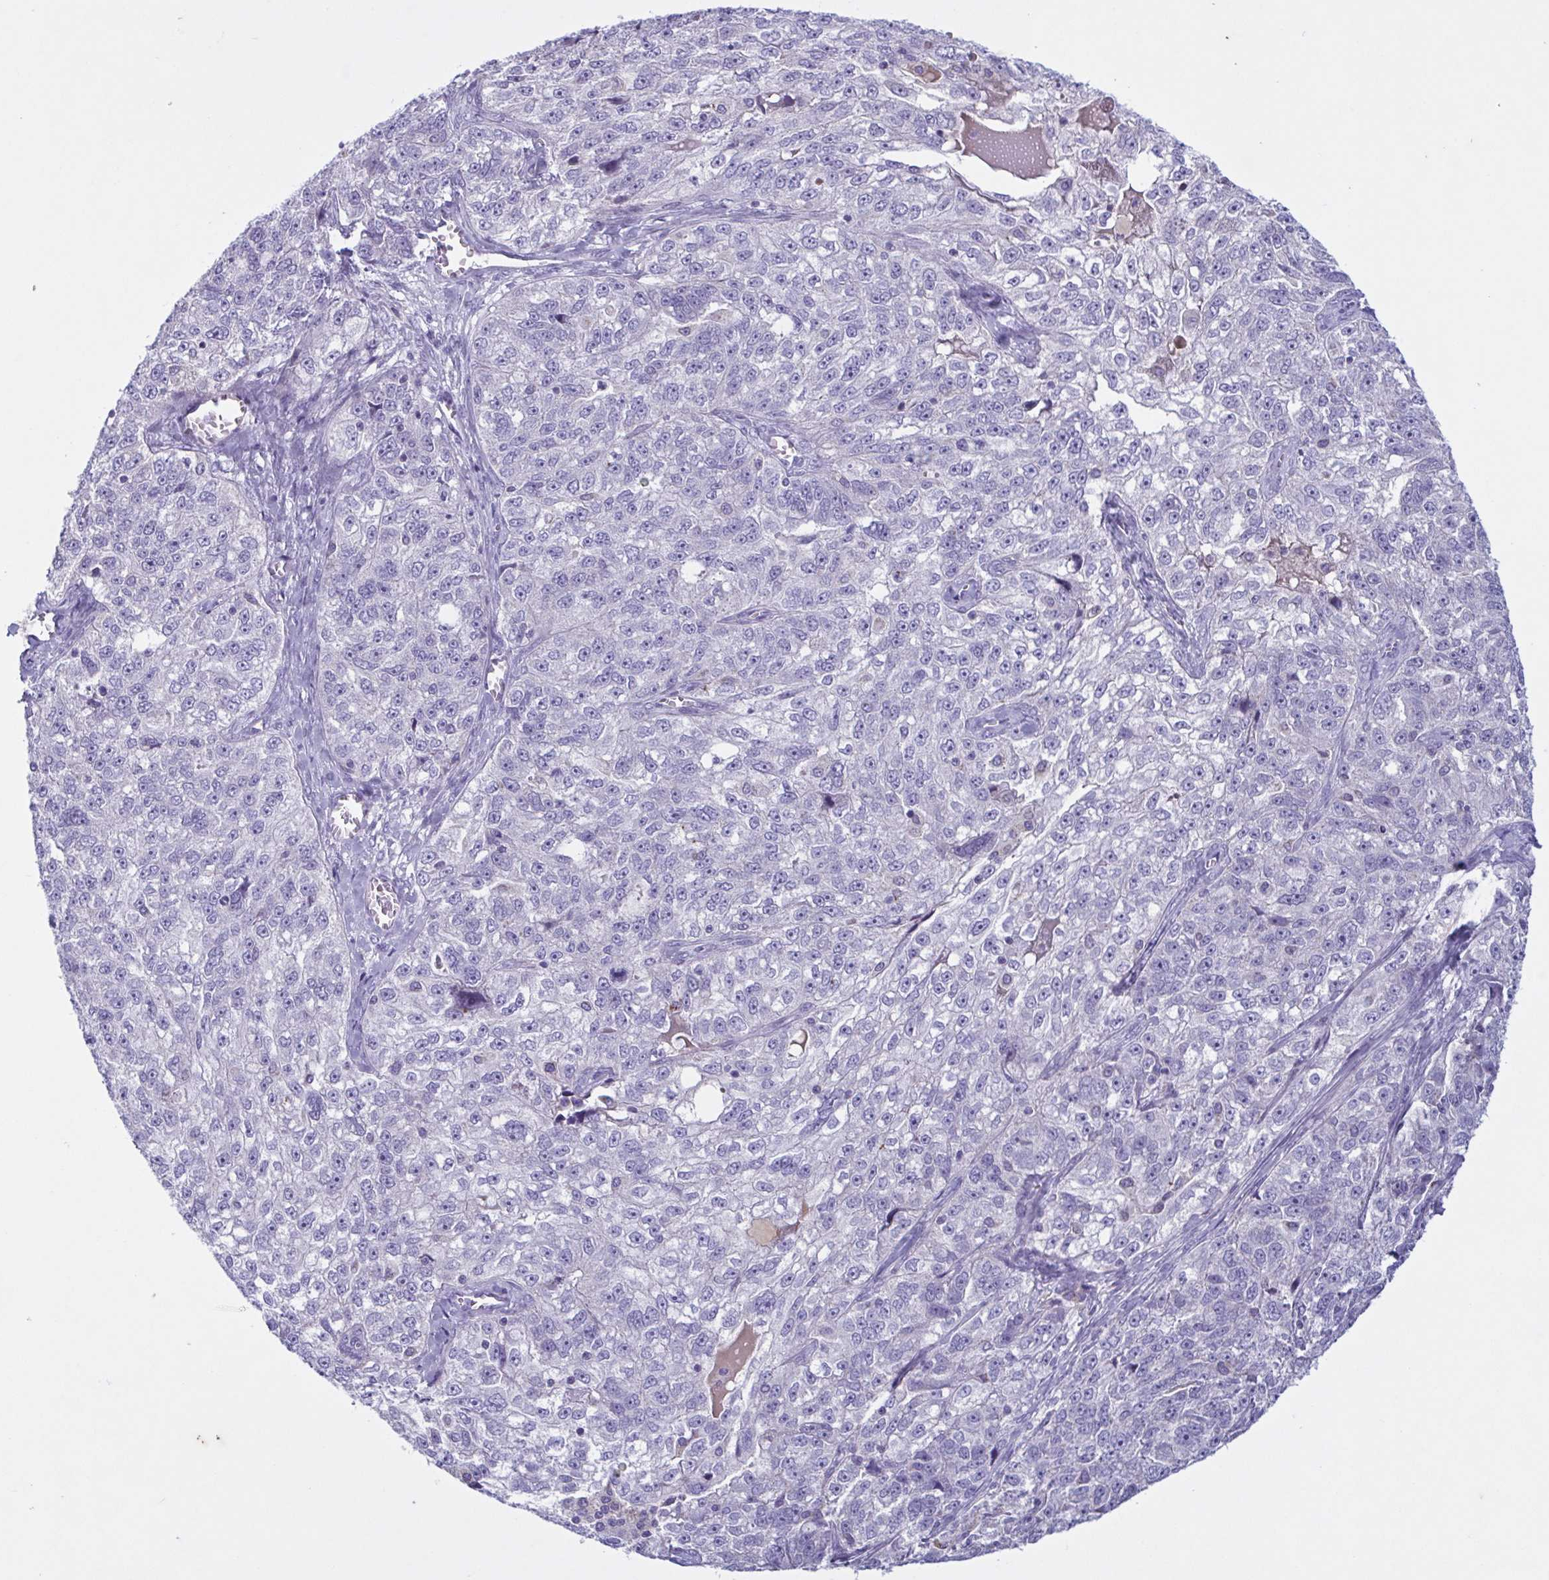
{"staining": {"intensity": "negative", "quantity": "none", "location": "none"}, "tissue": "ovarian cancer", "cell_type": "Tumor cells", "image_type": "cancer", "snomed": [{"axis": "morphology", "description": "Cystadenocarcinoma, serous, NOS"}, {"axis": "topography", "description": "Ovary"}], "caption": "Tumor cells are negative for protein expression in human ovarian cancer.", "gene": "F13B", "patient": {"sex": "female", "age": 51}}